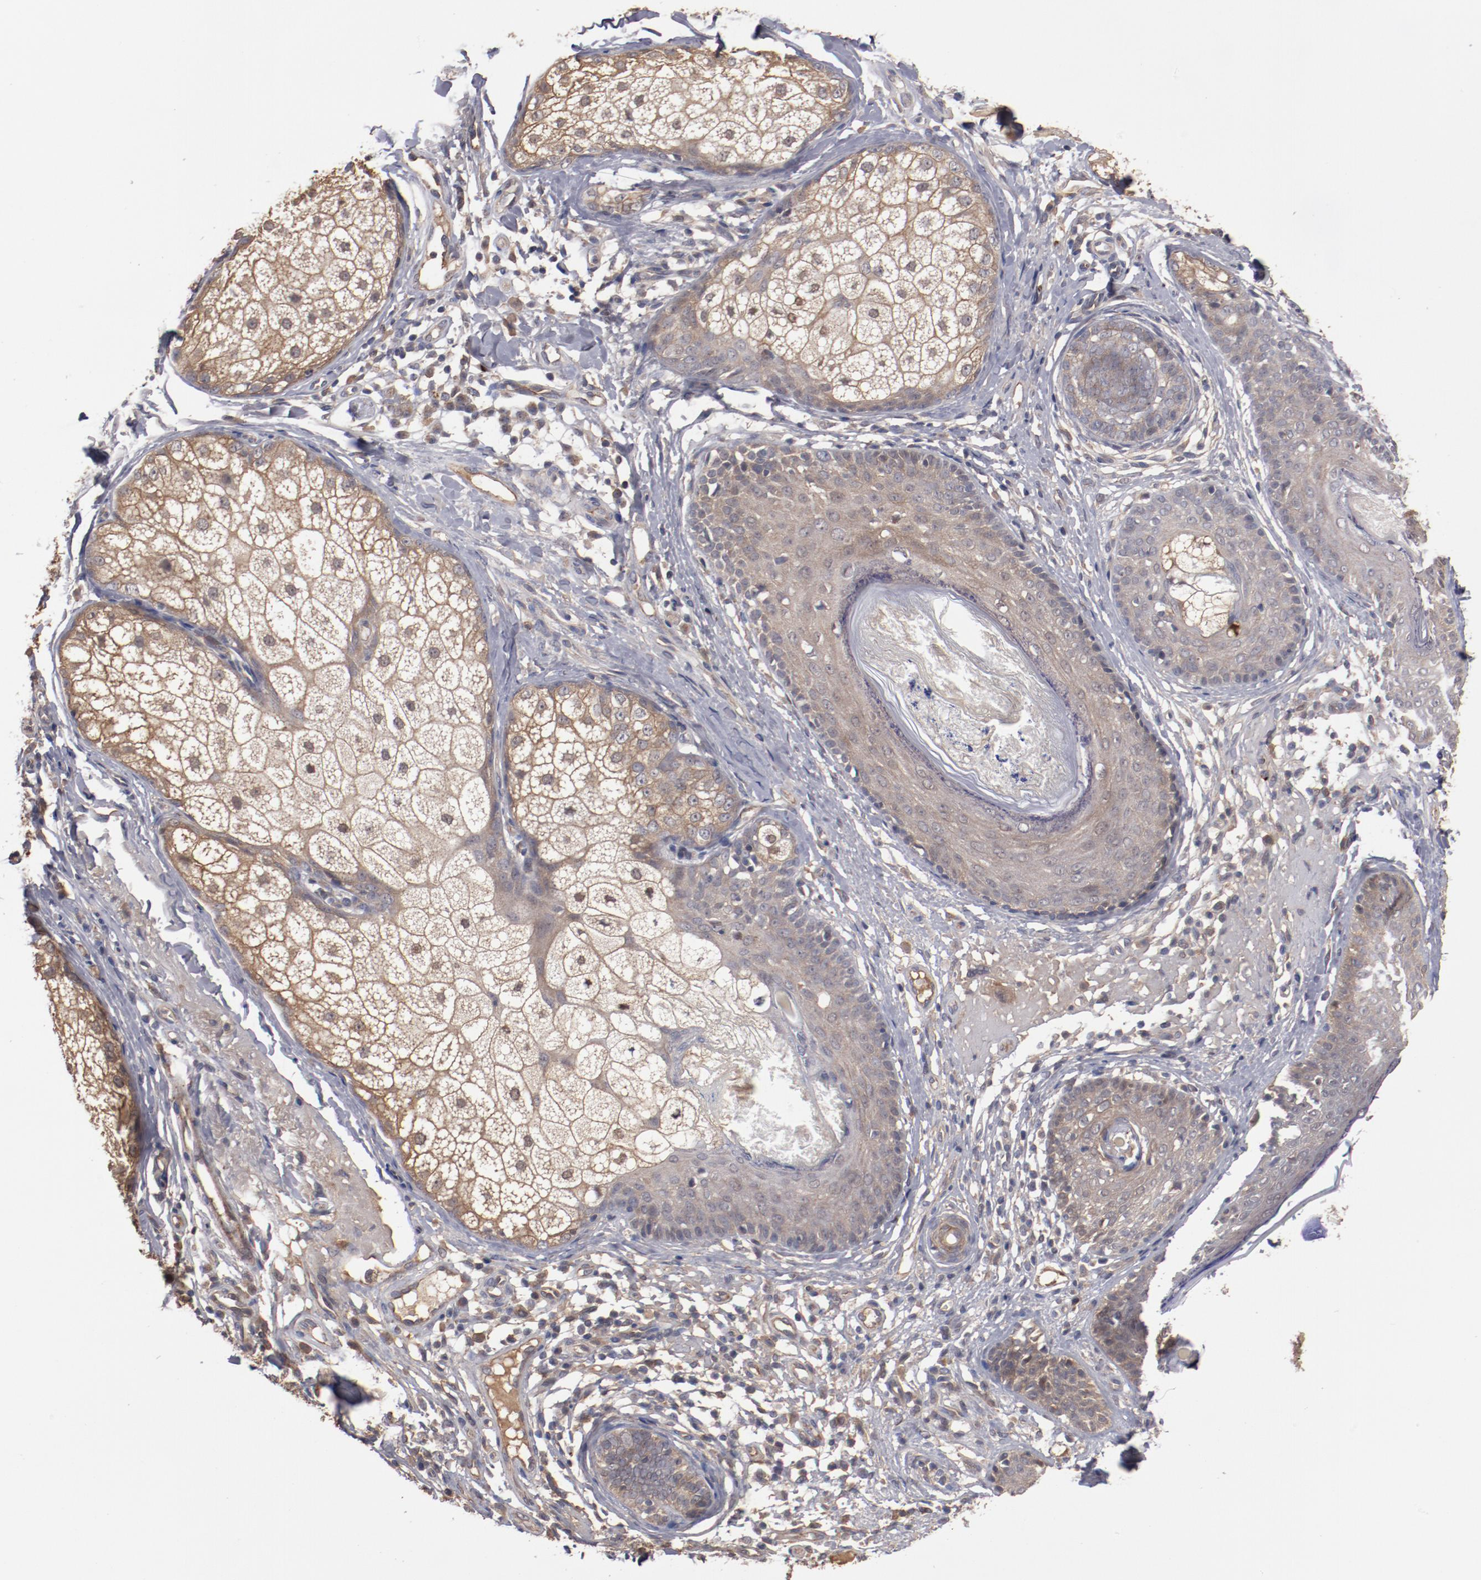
{"staining": {"intensity": "moderate", "quantity": ">75%", "location": "cytoplasmic/membranous"}, "tissue": "skin cancer", "cell_type": "Tumor cells", "image_type": "cancer", "snomed": [{"axis": "morphology", "description": "Basal cell carcinoma"}, {"axis": "topography", "description": "Skin"}], "caption": "Immunohistochemical staining of human skin cancer demonstrates medium levels of moderate cytoplasmic/membranous protein expression in approximately >75% of tumor cells.", "gene": "DNAAF2", "patient": {"sex": "male", "age": 74}}